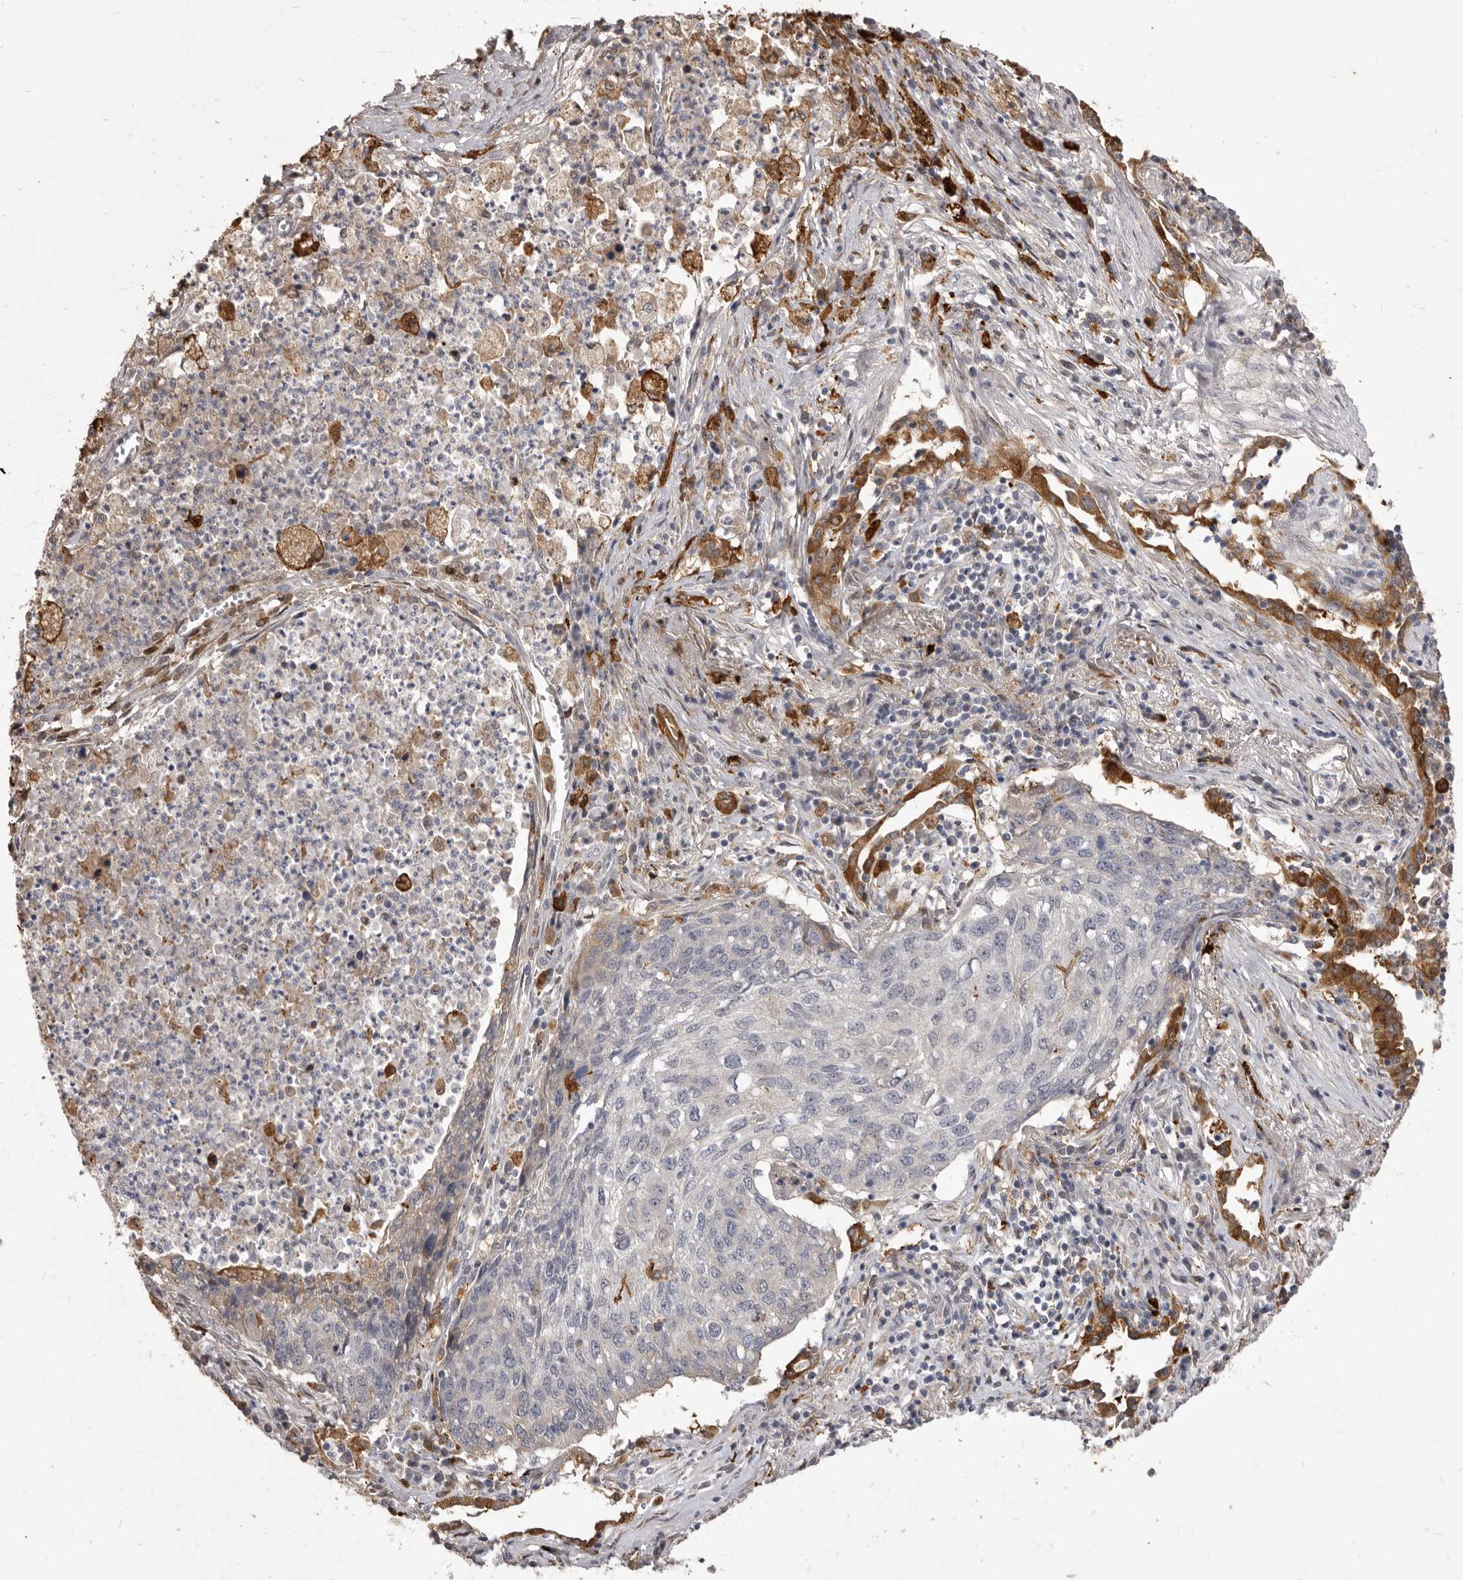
{"staining": {"intensity": "negative", "quantity": "none", "location": "none"}, "tissue": "lung cancer", "cell_type": "Tumor cells", "image_type": "cancer", "snomed": [{"axis": "morphology", "description": "Squamous cell carcinoma, NOS"}, {"axis": "topography", "description": "Lung"}], "caption": "Immunohistochemistry (IHC) of squamous cell carcinoma (lung) displays no positivity in tumor cells. (DAB (3,3'-diaminobenzidine) immunohistochemistry (IHC) visualized using brightfield microscopy, high magnification).", "gene": "VPS45", "patient": {"sex": "female", "age": 63}}